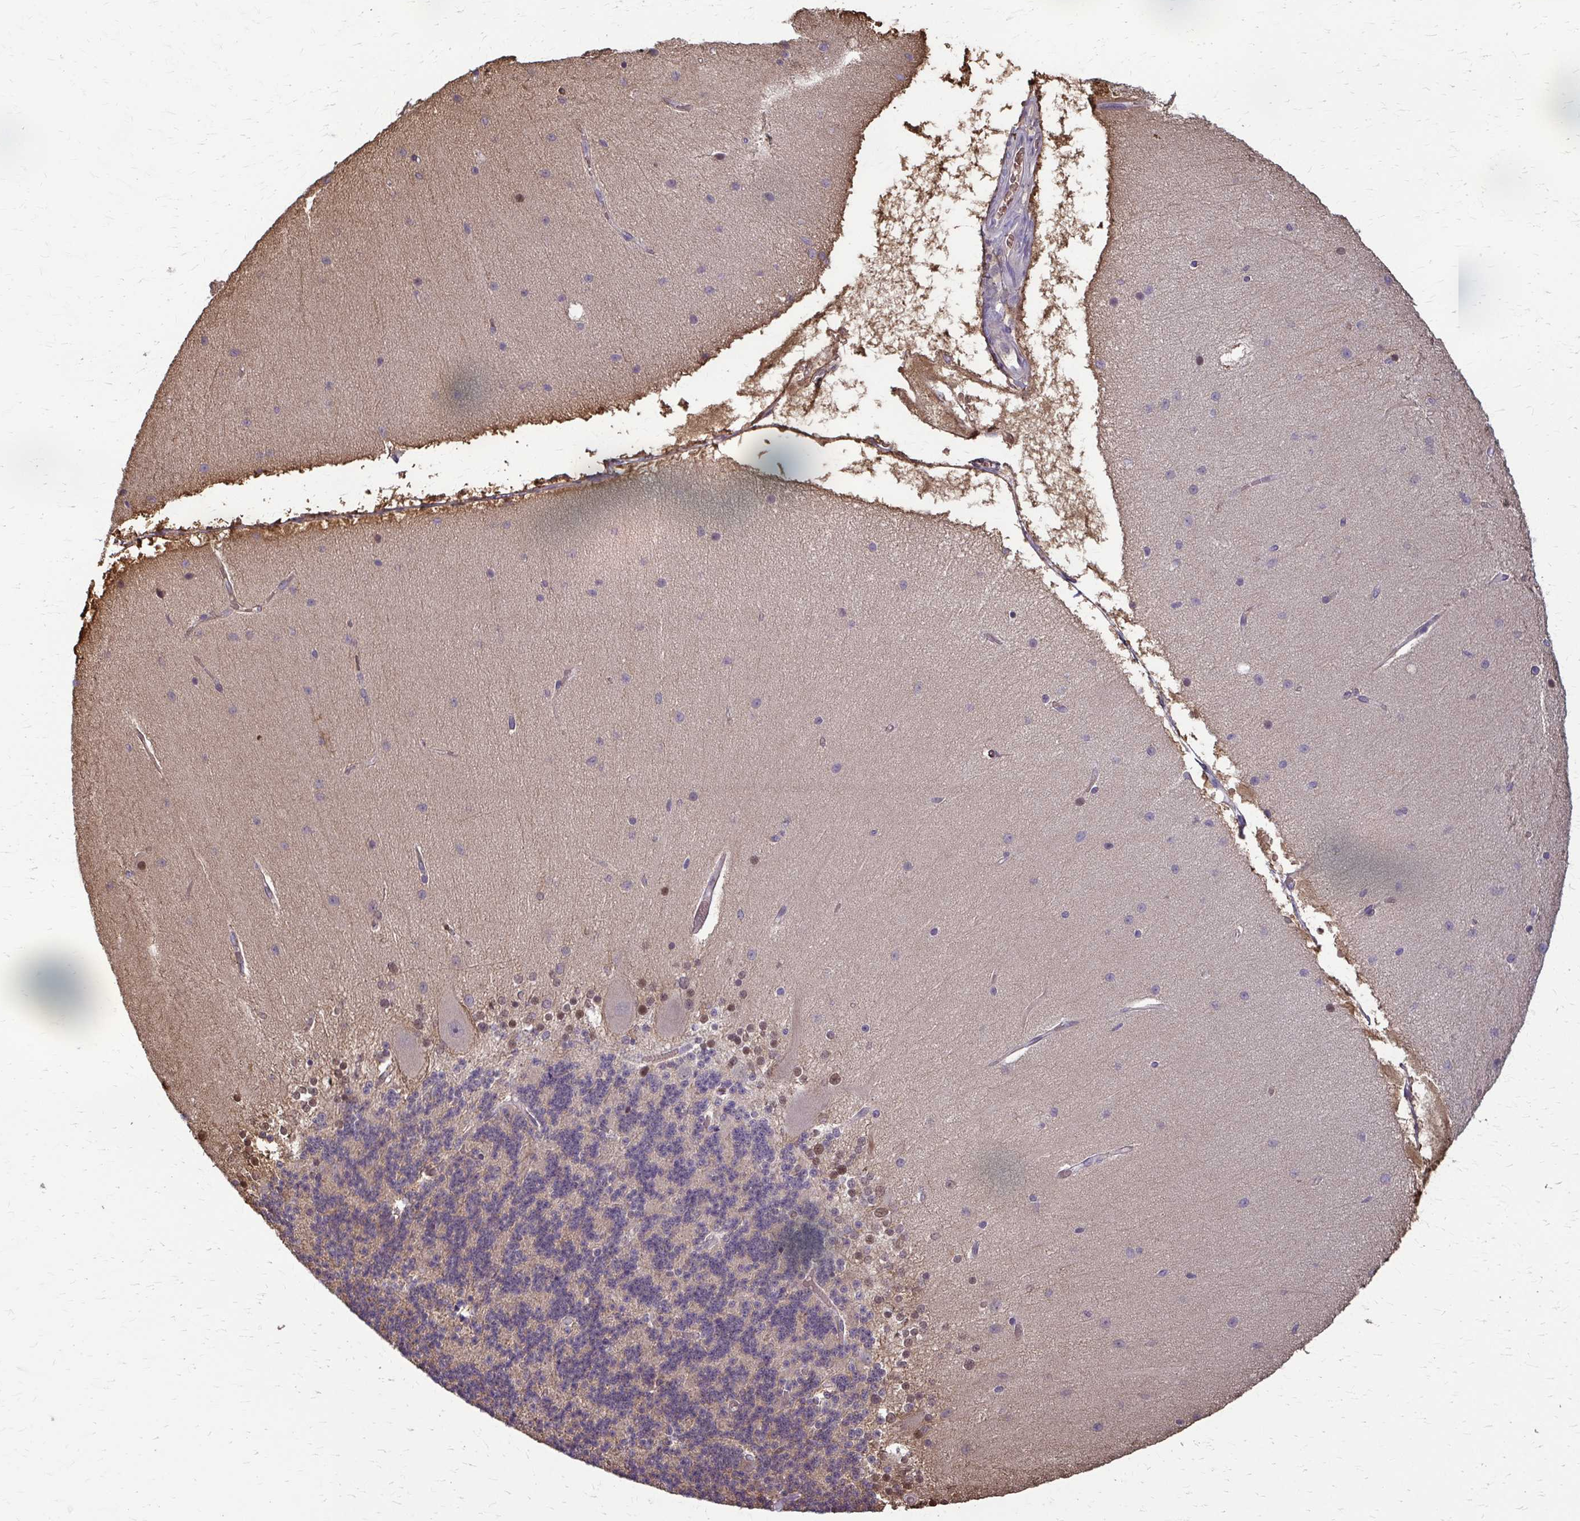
{"staining": {"intensity": "weak", "quantity": "<25%", "location": "cytoplasmic/membranous"}, "tissue": "cerebellum", "cell_type": "Cells in granular layer", "image_type": "normal", "snomed": [{"axis": "morphology", "description": "Normal tissue, NOS"}, {"axis": "topography", "description": "Cerebellum"}], "caption": "A histopathology image of cerebellum stained for a protein reveals no brown staining in cells in granular layer.", "gene": "ZNF34", "patient": {"sex": "female", "age": 54}}